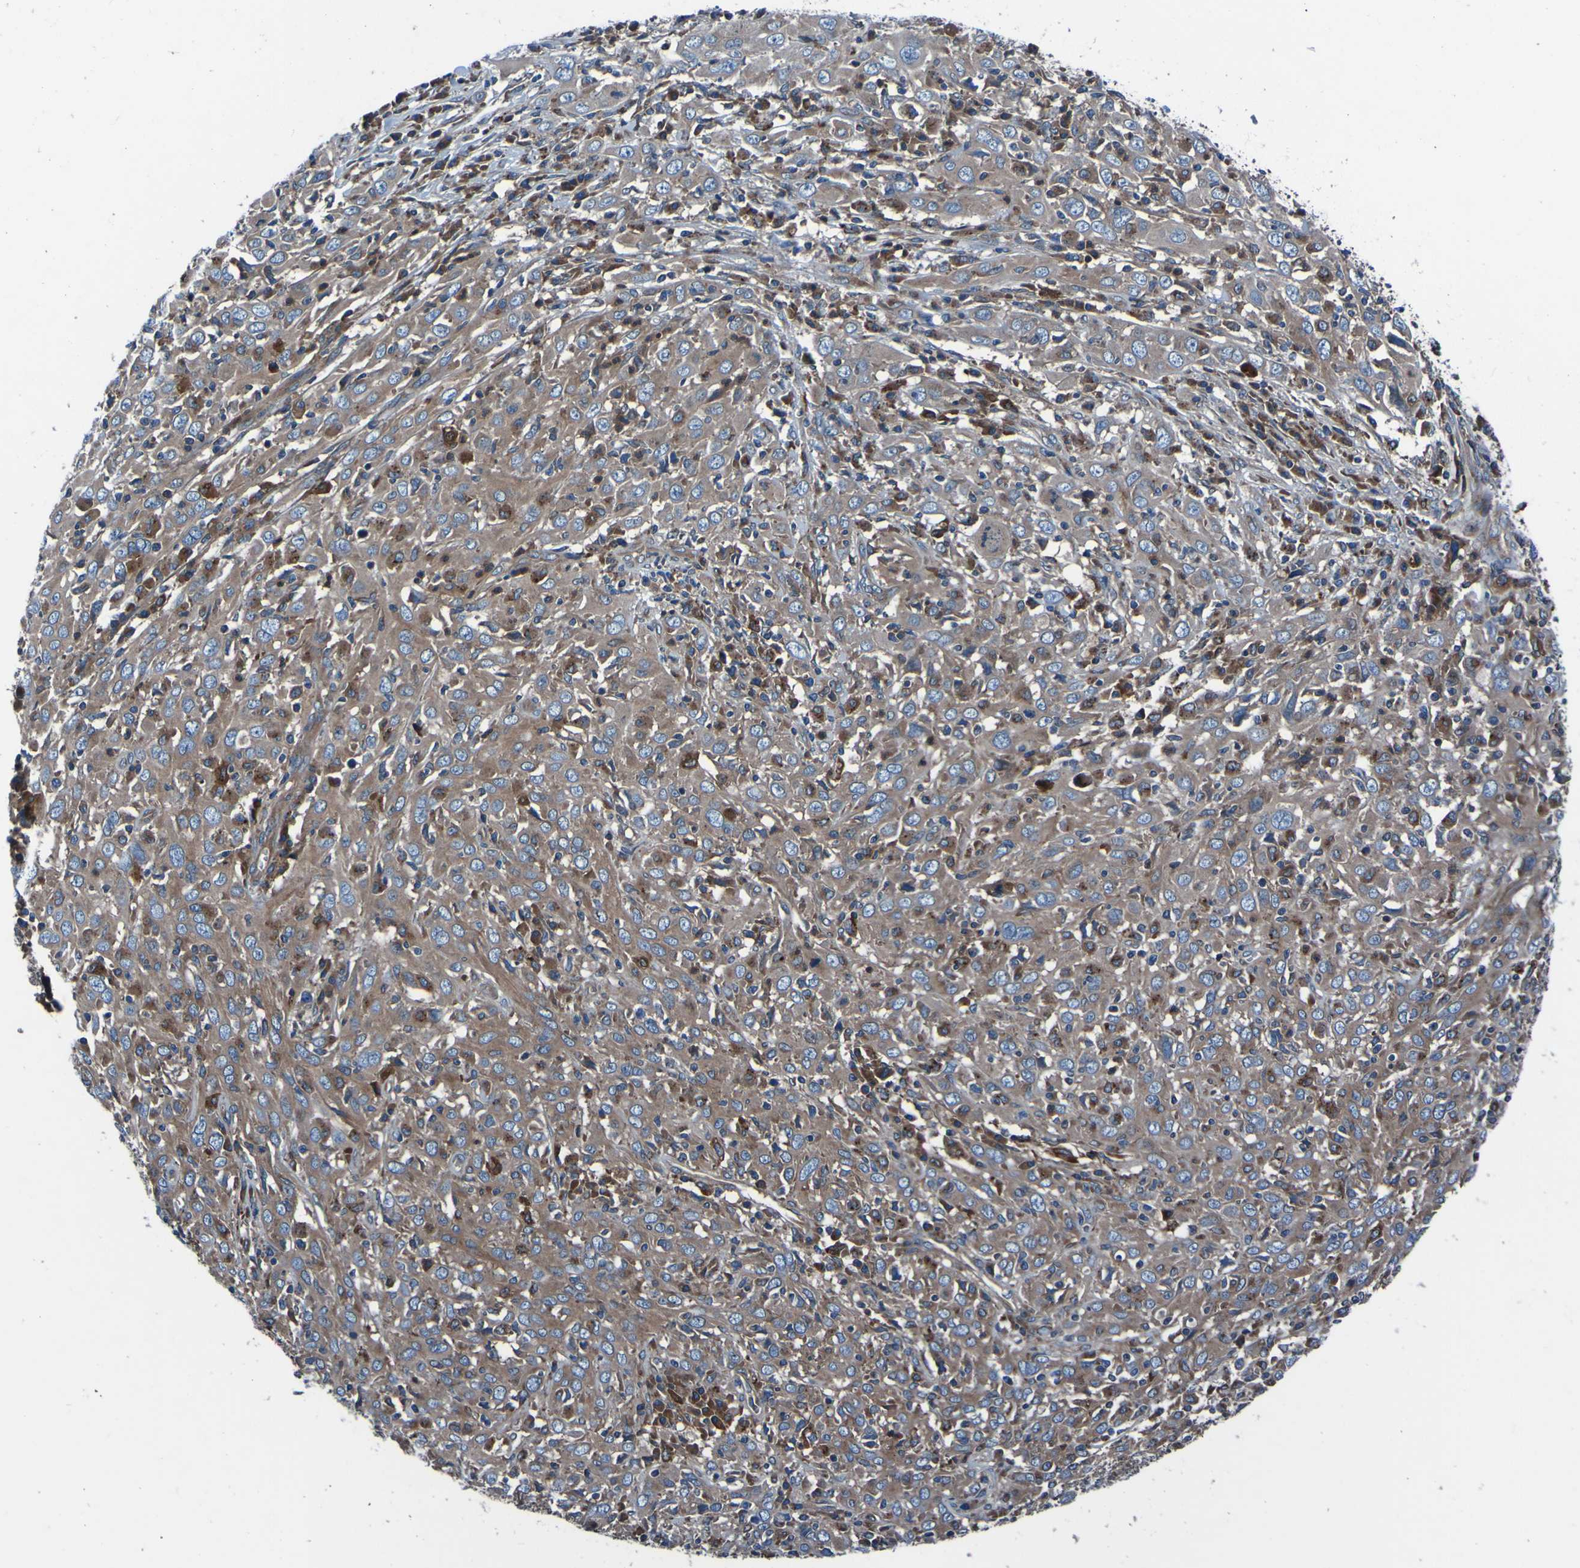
{"staining": {"intensity": "moderate", "quantity": ">75%", "location": "cytoplasmic/membranous"}, "tissue": "cervical cancer", "cell_type": "Tumor cells", "image_type": "cancer", "snomed": [{"axis": "morphology", "description": "Squamous cell carcinoma, NOS"}, {"axis": "topography", "description": "Cervix"}], "caption": "Tumor cells demonstrate medium levels of moderate cytoplasmic/membranous positivity in about >75% of cells in cervical squamous cell carcinoma.", "gene": "RAB5B", "patient": {"sex": "female", "age": 46}}